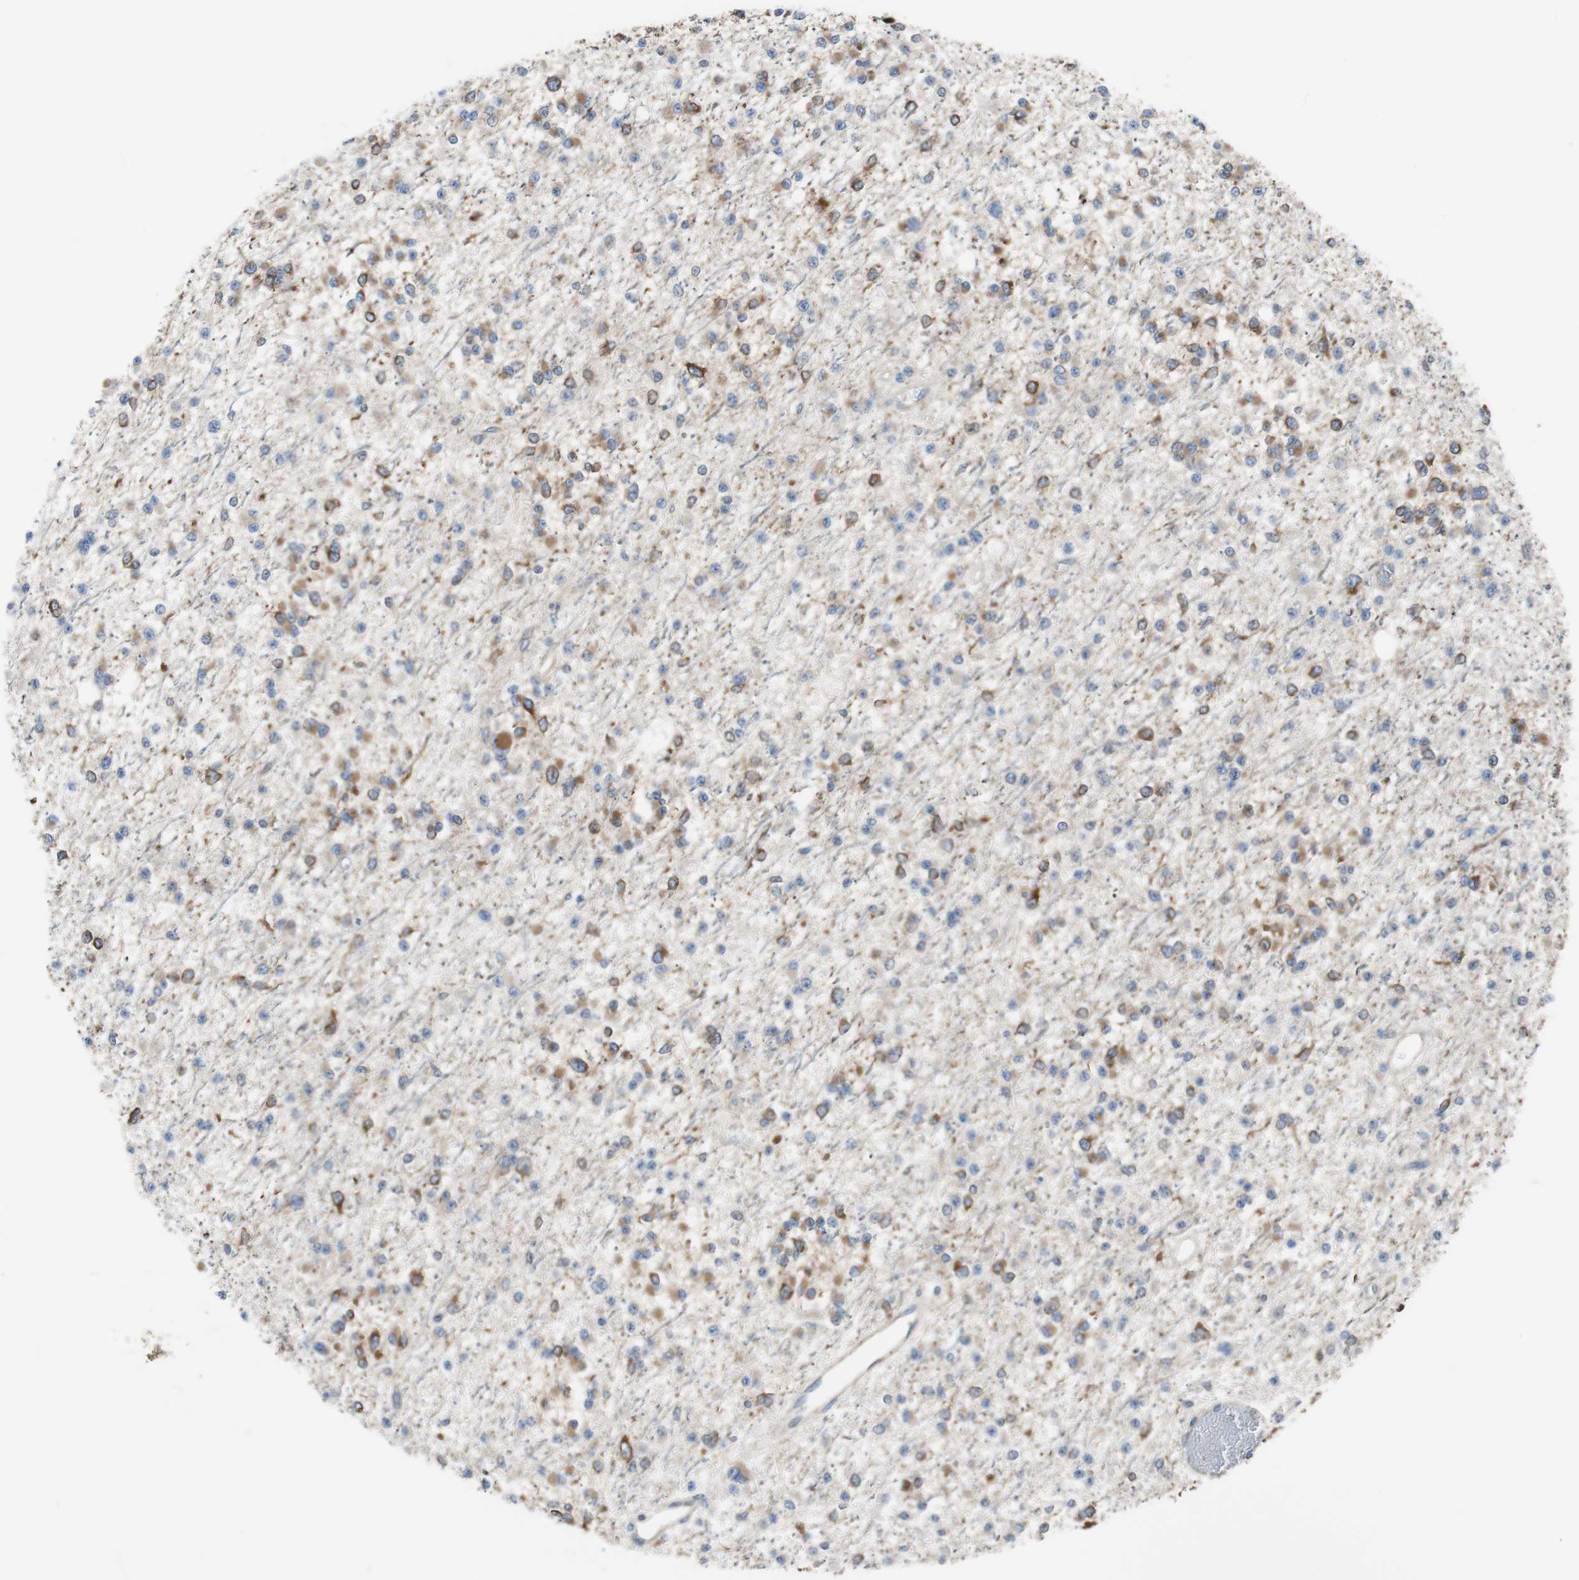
{"staining": {"intensity": "moderate", "quantity": "25%-75%", "location": "cytoplasmic/membranous"}, "tissue": "glioma", "cell_type": "Tumor cells", "image_type": "cancer", "snomed": [{"axis": "morphology", "description": "Glioma, malignant, Low grade"}, {"axis": "topography", "description": "Brain"}], "caption": "This micrograph exhibits immunohistochemistry (IHC) staining of low-grade glioma (malignant), with medium moderate cytoplasmic/membranous staining in approximately 25%-75% of tumor cells.", "gene": "BRAF", "patient": {"sex": "female", "age": 22}}